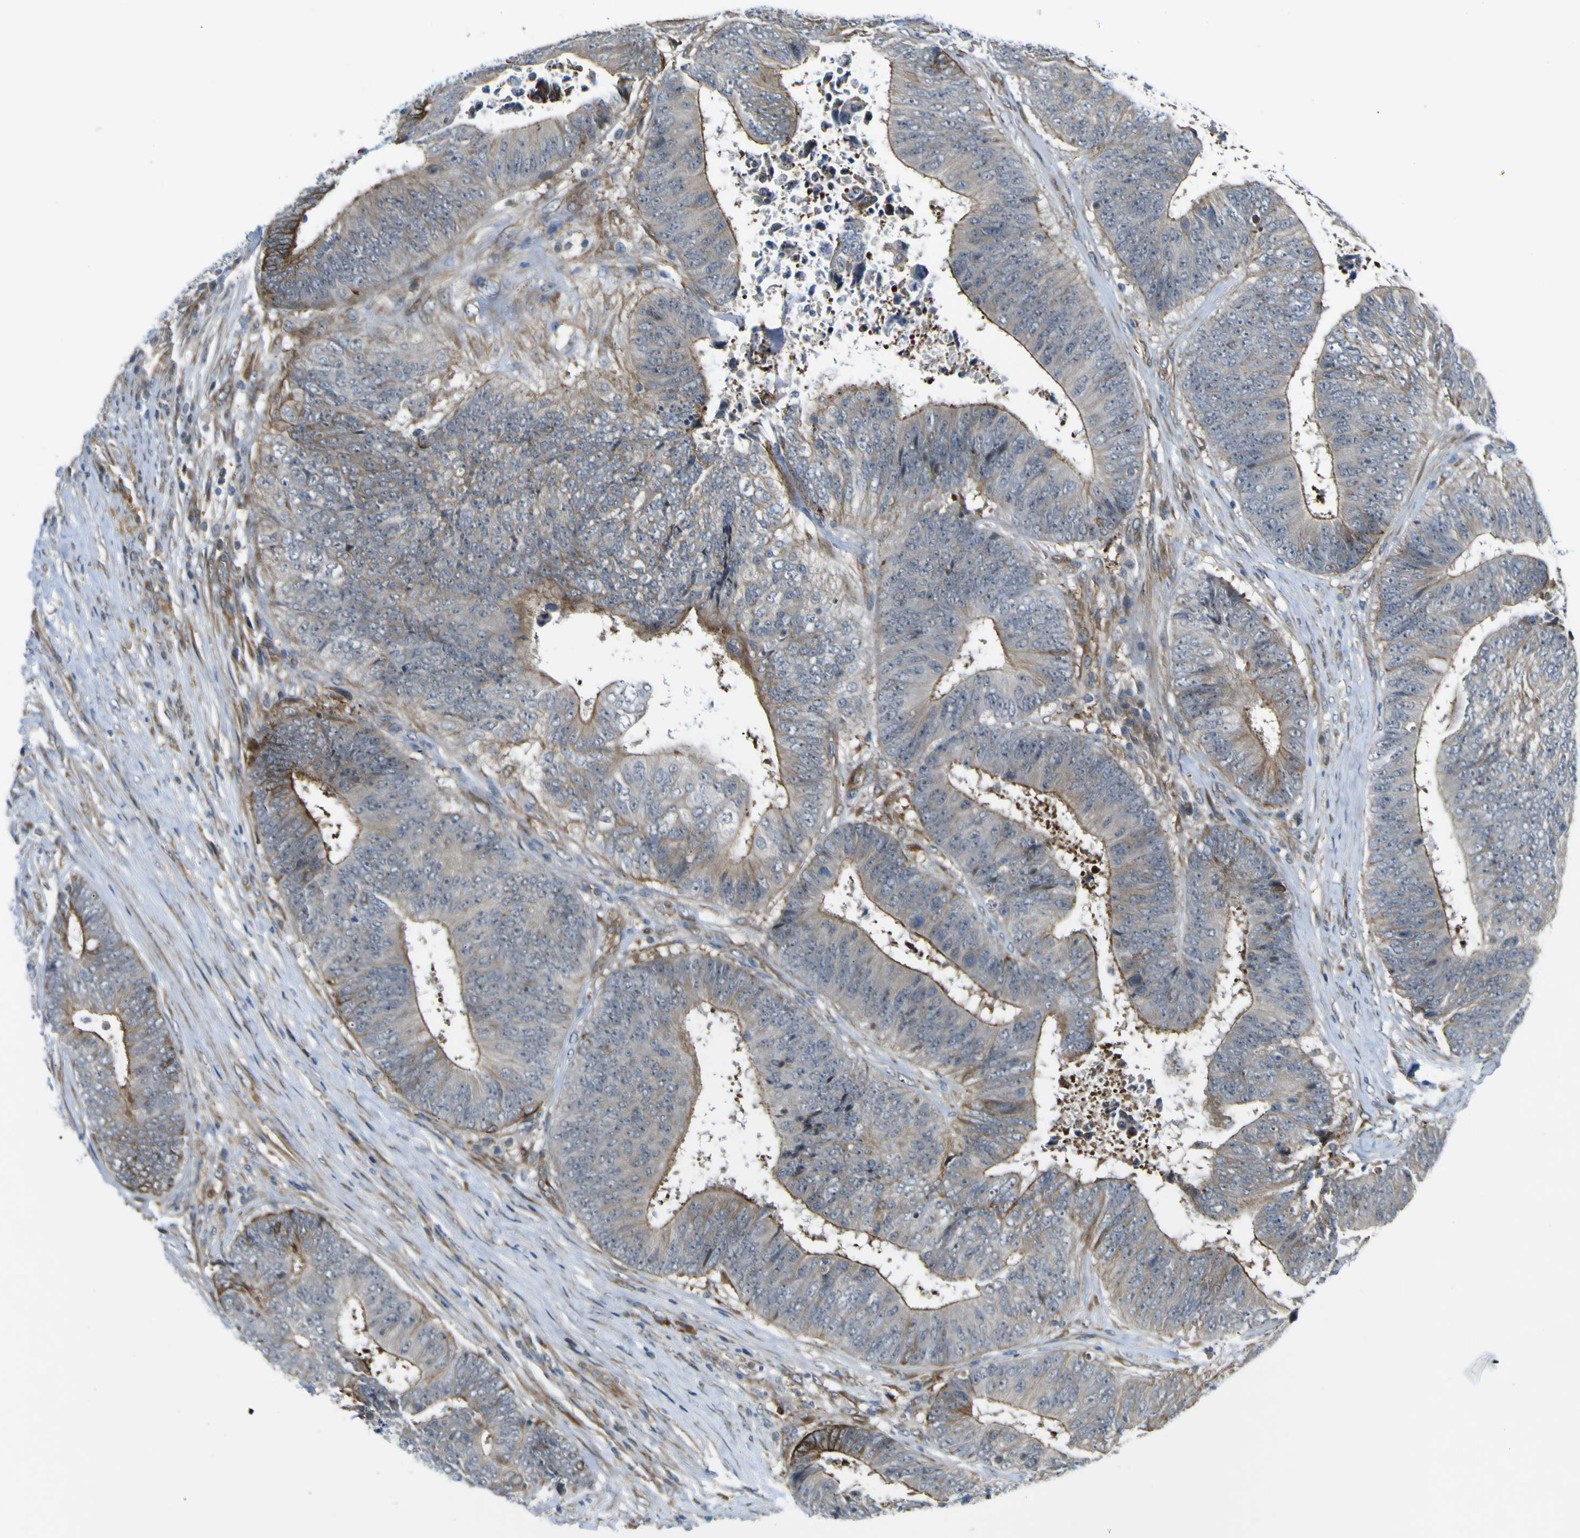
{"staining": {"intensity": "strong", "quantity": ">75%", "location": "cytoplasmic/membranous"}, "tissue": "colorectal cancer", "cell_type": "Tumor cells", "image_type": "cancer", "snomed": [{"axis": "morphology", "description": "Adenocarcinoma, NOS"}, {"axis": "topography", "description": "Rectum"}], "caption": "Colorectal cancer tissue displays strong cytoplasmic/membranous positivity in approximately >75% of tumor cells, visualized by immunohistochemistry. (Brightfield microscopy of DAB IHC at high magnification).", "gene": "KDM7A", "patient": {"sex": "male", "age": 72}}